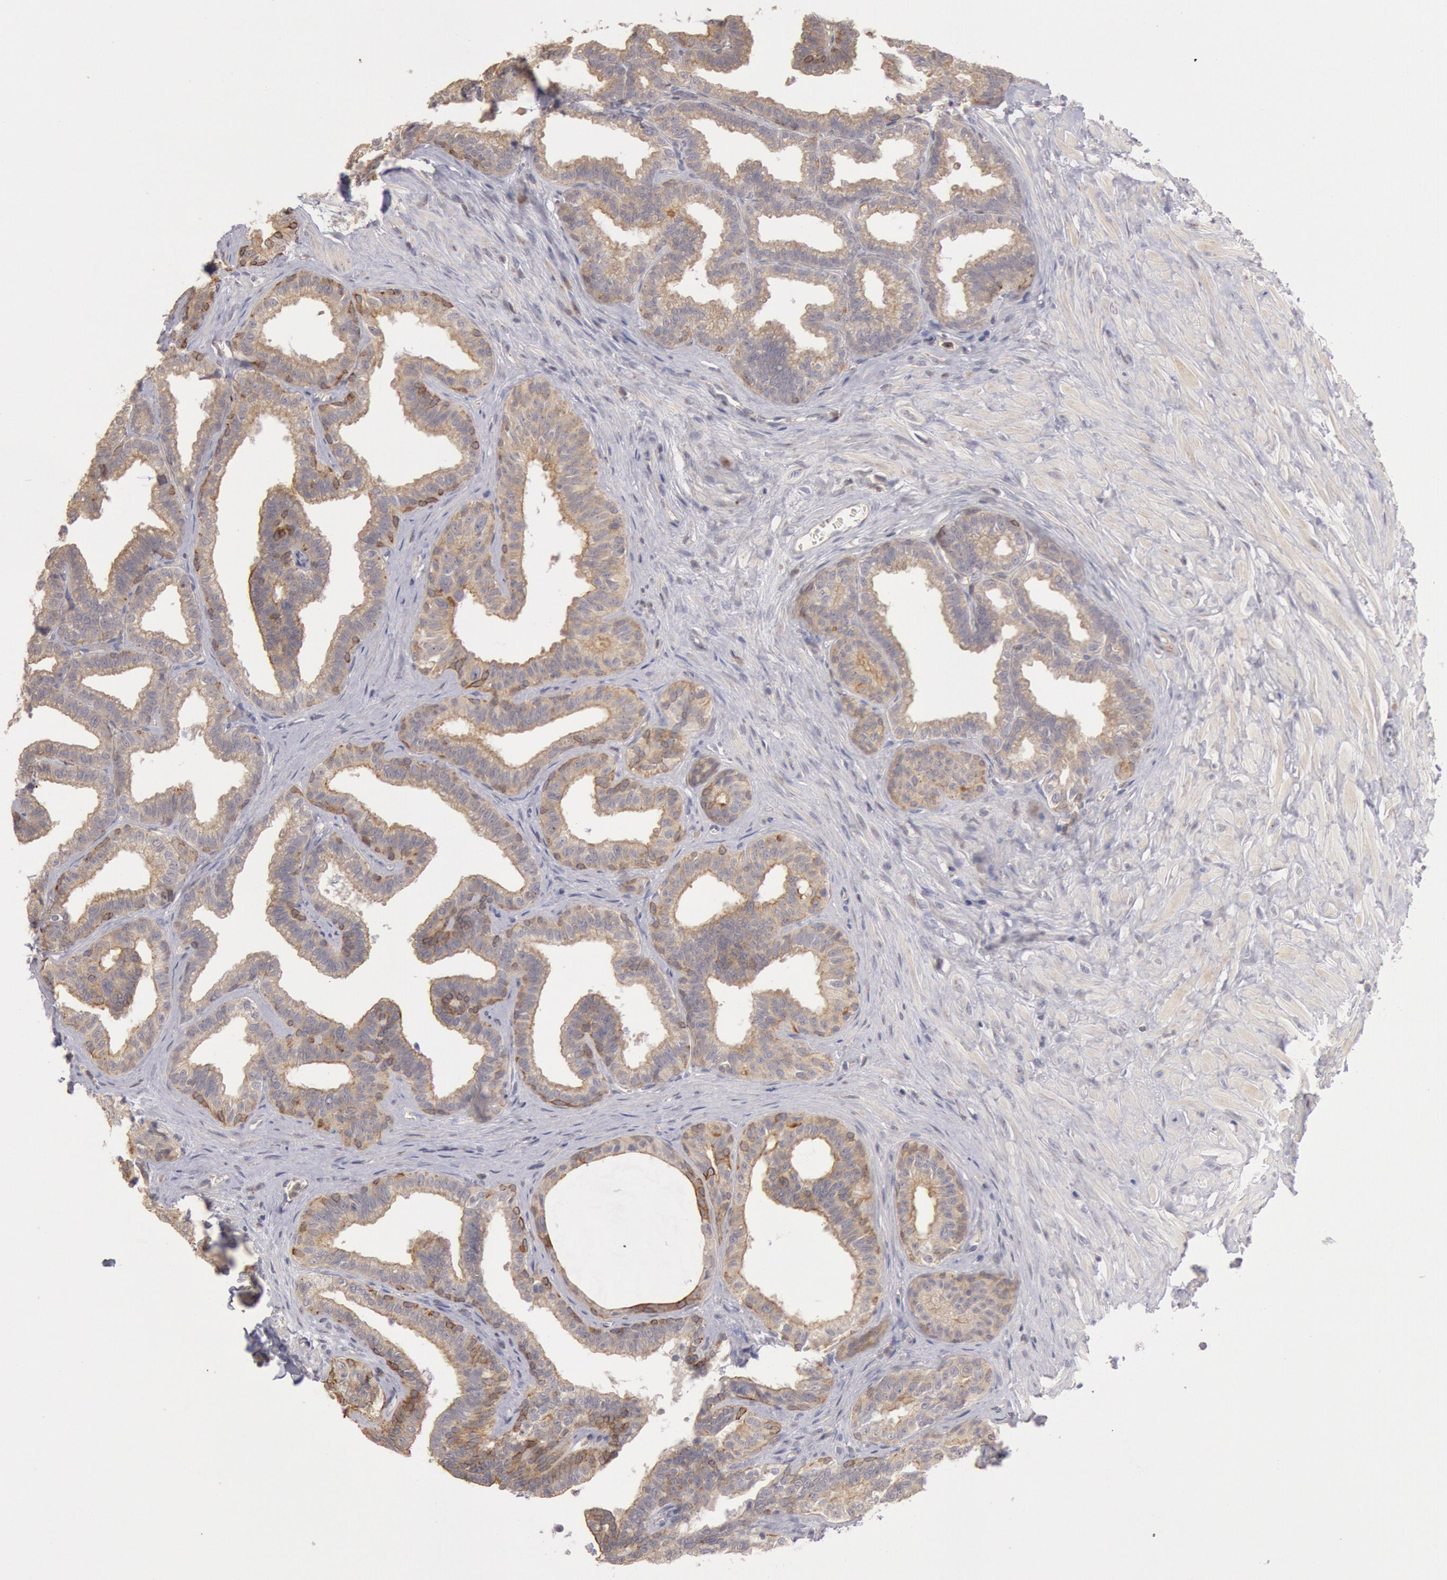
{"staining": {"intensity": "moderate", "quantity": ">75%", "location": "cytoplasmic/membranous"}, "tissue": "seminal vesicle", "cell_type": "Glandular cells", "image_type": "normal", "snomed": [{"axis": "morphology", "description": "Normal tissue, NOS"}, {"axis": "topography", "description": "Seminal veicle"}], "caption": "IHC staining of benign seminal vesicle, which shows medium levels of moderate cytoplasmic/membranous expression in approximately >75% of glandular cells indicating moderate cytoplasmic/membranous protein expression. The staining was performed using DAB (brown) for protein detection and nuclei were counterstained in hematoxylin (blue).", "gene": "PLA2G6", "patient": {"sex": "male", "age": 26}}